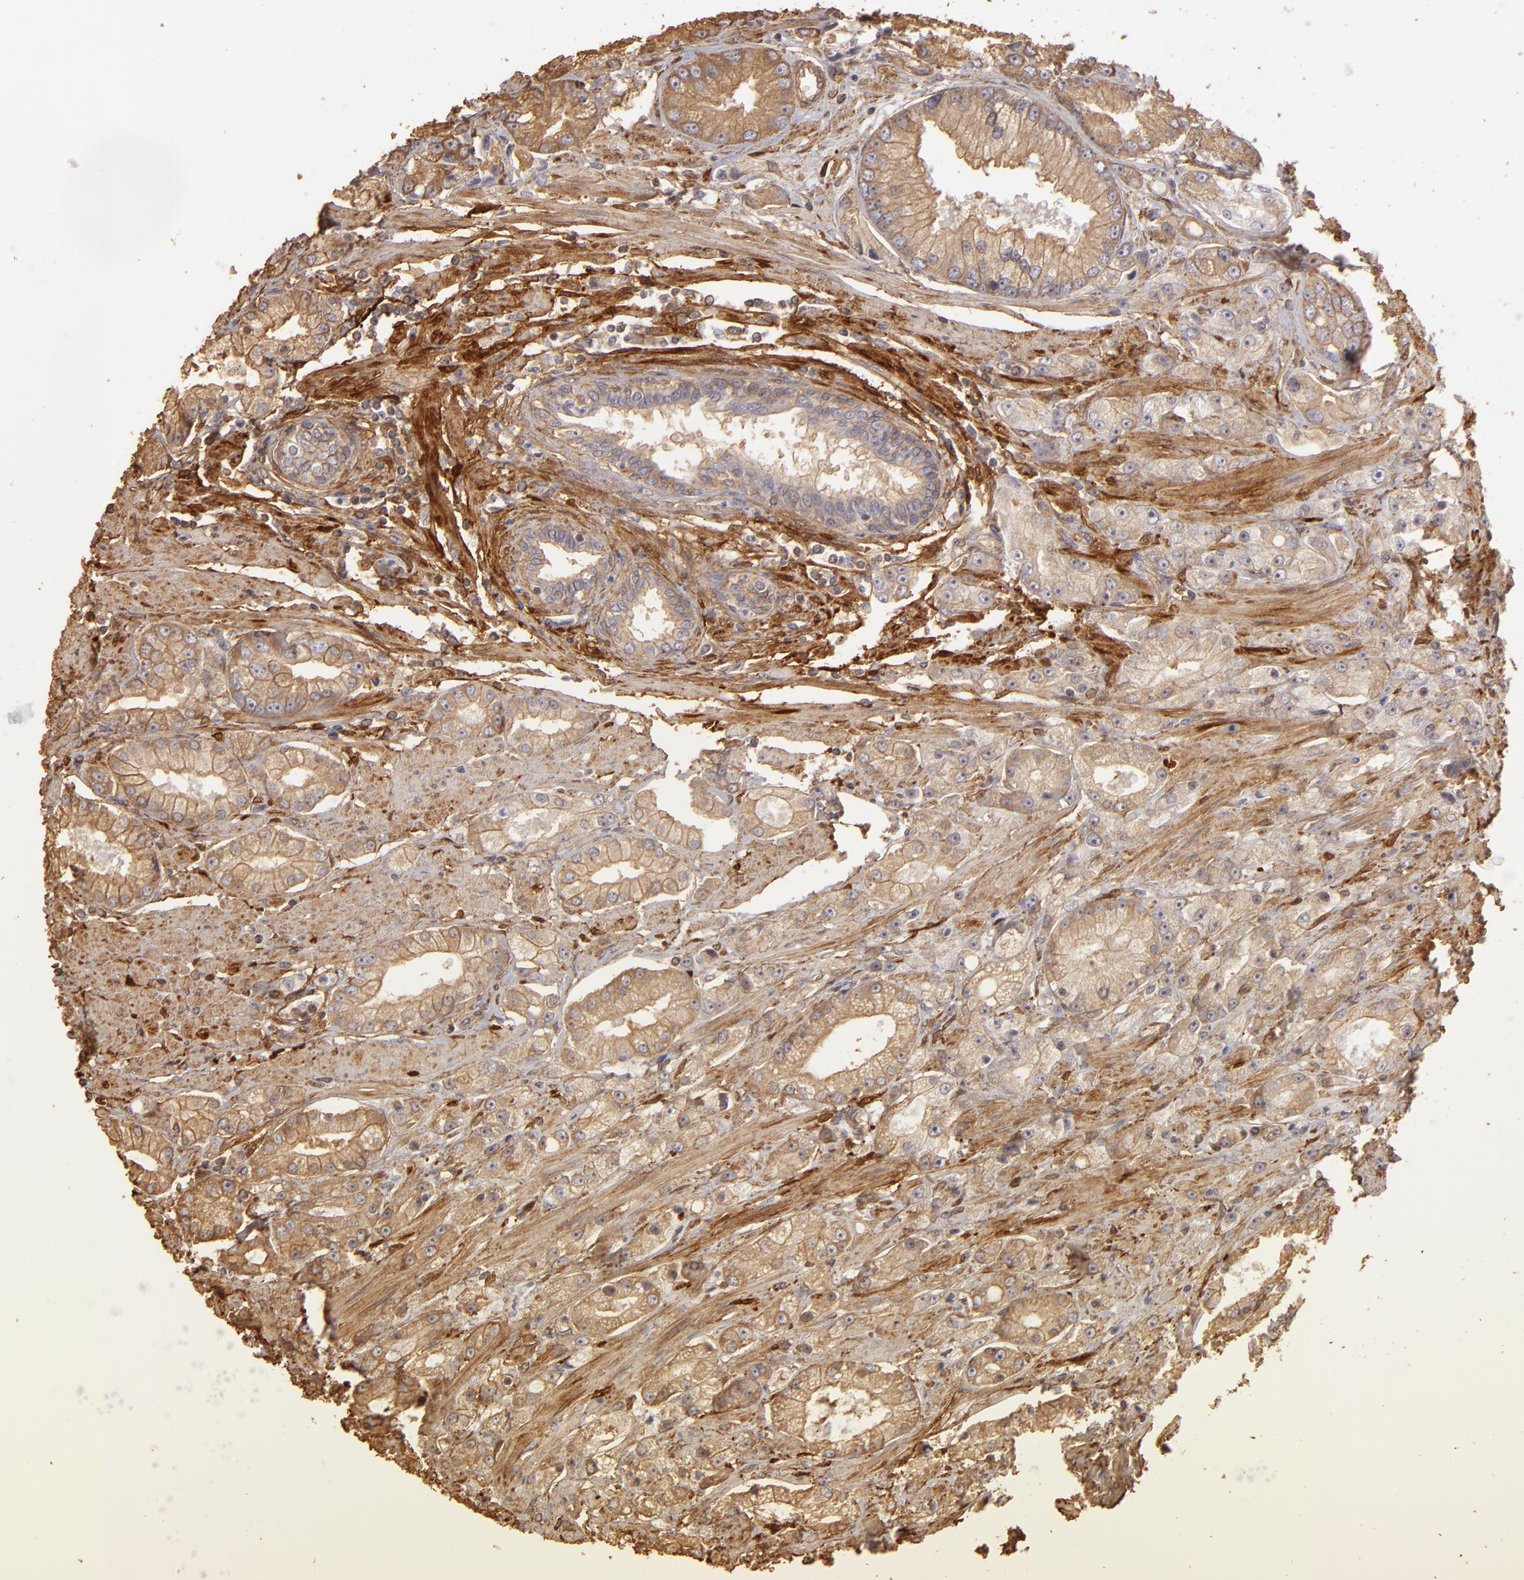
{"staining": {"intensity": "weak", "quantity": ">75%", "location": "cytoplasmic/membranous"}, "tissue": "prostate cancer", "cell_type": "Tumor cells", "image_type": "cancer", "snomed": [{"axis": "morphology", "description": "Adenocarcinoma, Medium grade"}, {"axis": "topography", "description": "Prostate"}], "caption": "Prostate medium-grade adenocarcinoma stained with a brown dye reveals weak cytoplasmic/membranous positive staining in about >75% of tumor cells.", "gene": "HSPB6", "patient": {"sex": "male", "age": 72}}